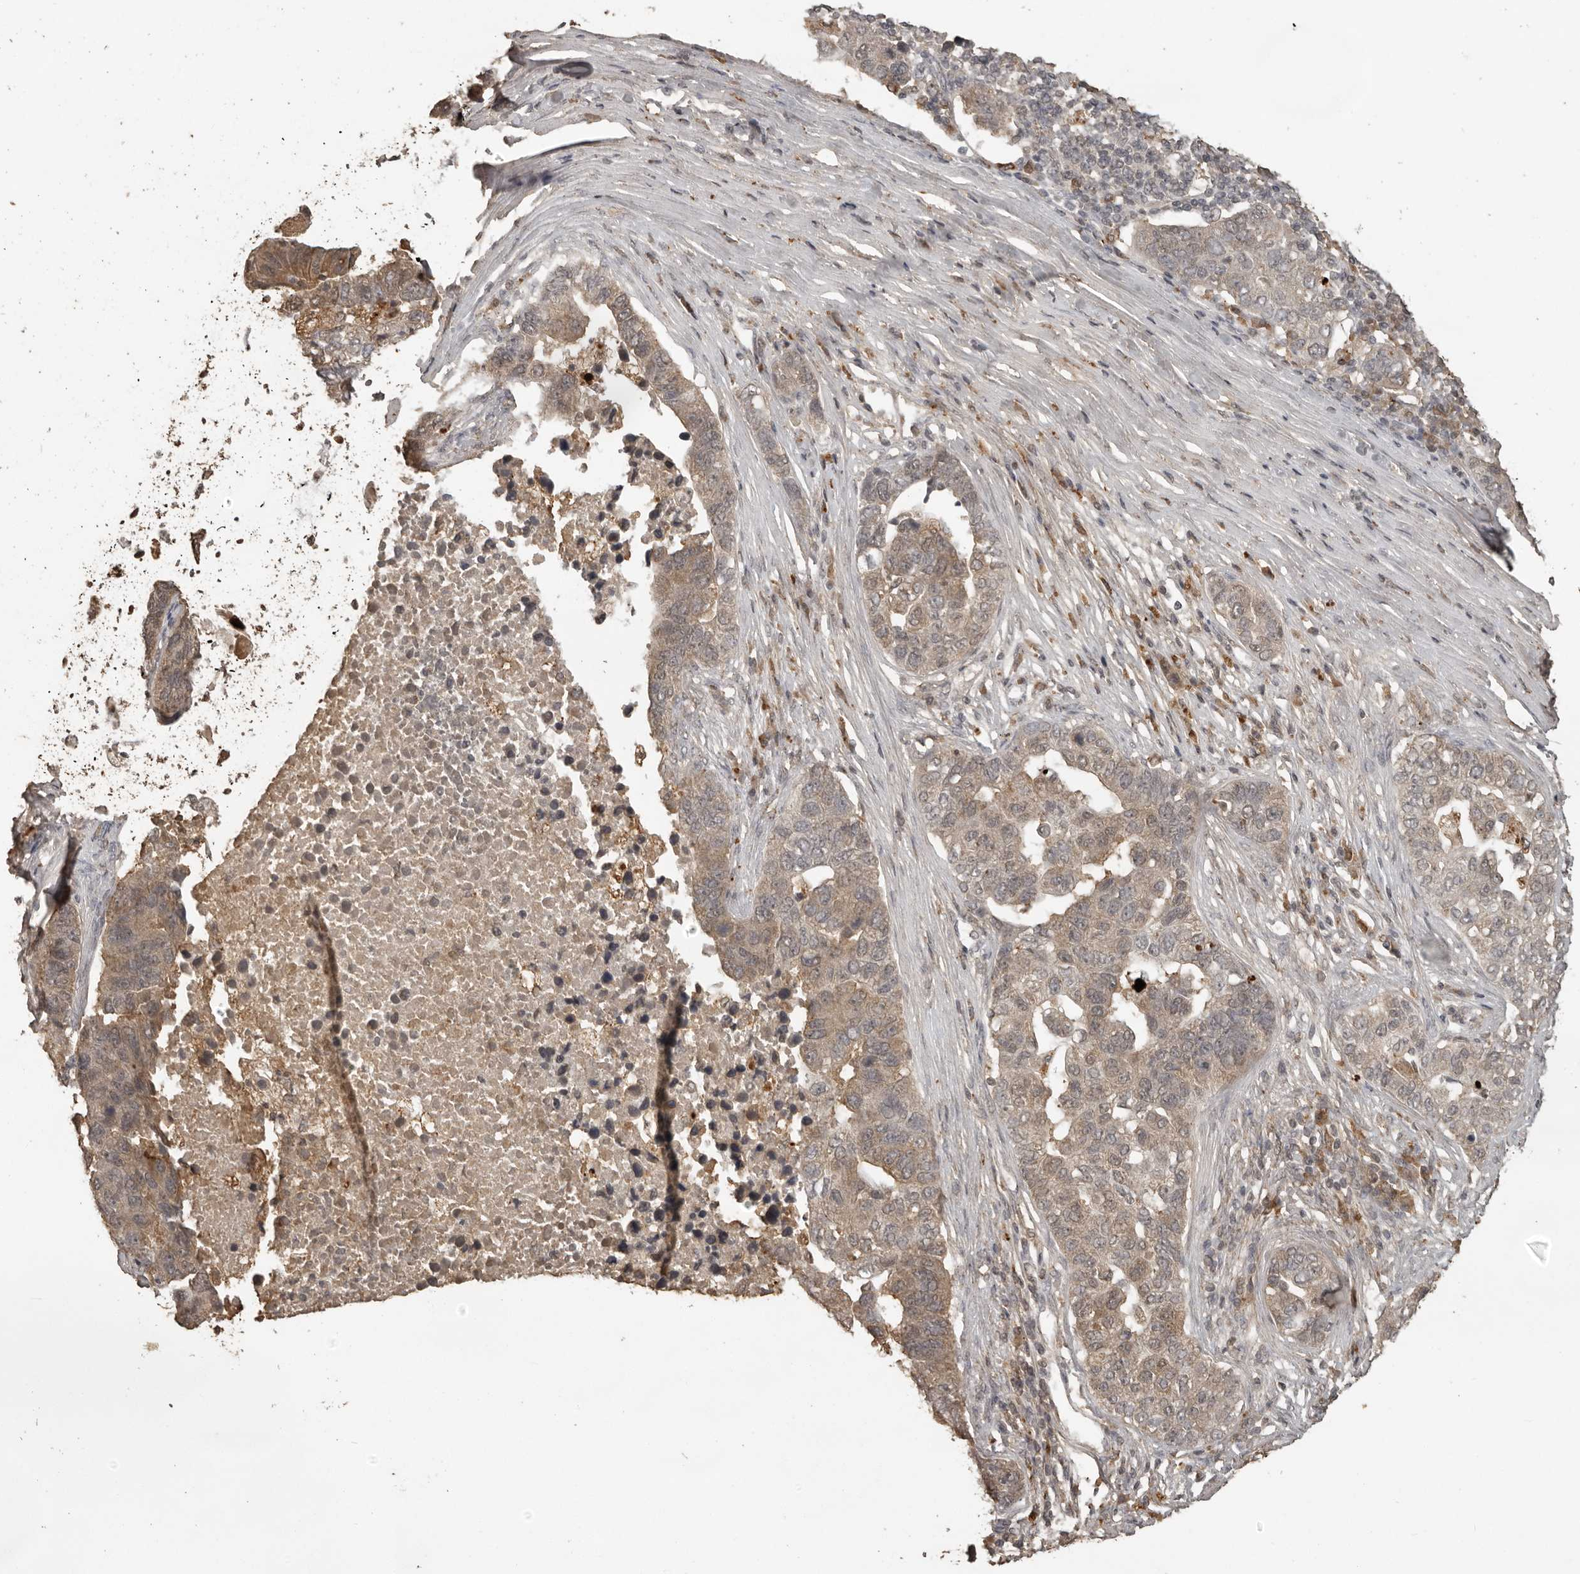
{"staining": {"intensity": "weak", "quantity": ">75%", "location": "cytoplasmic/membranous"}, "tissue": "pancreatic cancer", "cell_type": "Tumor cells", "image_type": "cancer", "snomed": [{"axis": "morphology", "description": "Adenocarcinoma, NOS"}, {"axis": "topography", "description": "Pancreas"}], "caption": "A brown stain highlights weak cytoplasmic/membranous expression of a protein in human pancreatic adenocarcinoma tumor cells. (Stains: DAB (3,3'-diaminobenzidine) in brown, nuclei in blue, Microscopy: brightfield microscopy at high magnification).", "gene": "CTF1", "patient": {"sex": "female", "age": 61}}